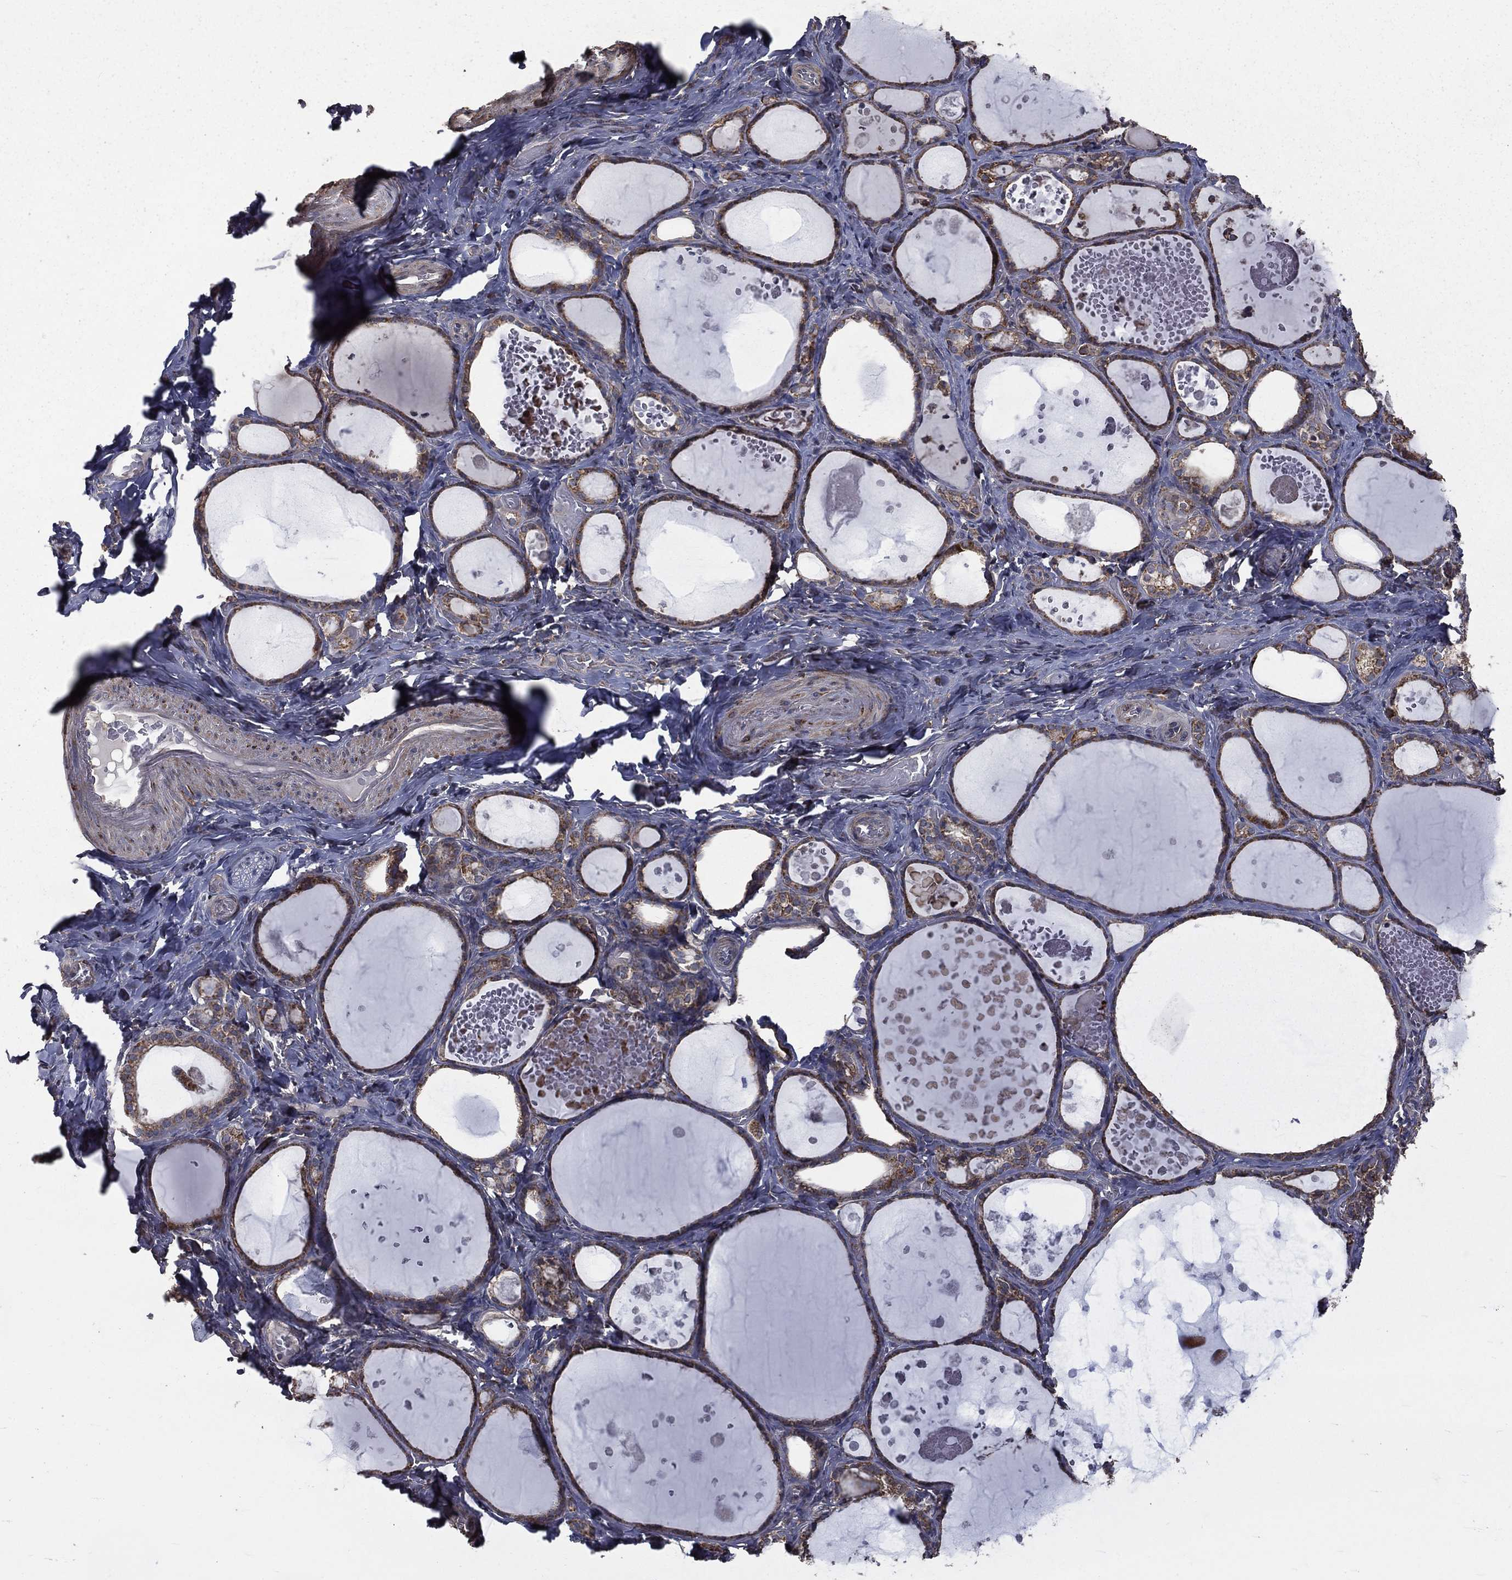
{"staining": {"intensity": "moderate", "quantity": "25%-75%", "location": "cytoplasmic/membranous"}, "tissue": "thyroid gland", "cell_type": "Glandular cells", "image_type": "normal", "snomed": [{"axis": "morphology", "description": "Normal tissue, NOS"}, {"axis": "topography", "description": "Thyroid gland"}], "caption": "Human thyroid gland stained with a brown dye displays moderate cytoplasmic/membranous positive expression in about 25%-75% of glandular cells.", "gene": "OLFML1", "patient": {"sex": "female", "age": 56}}